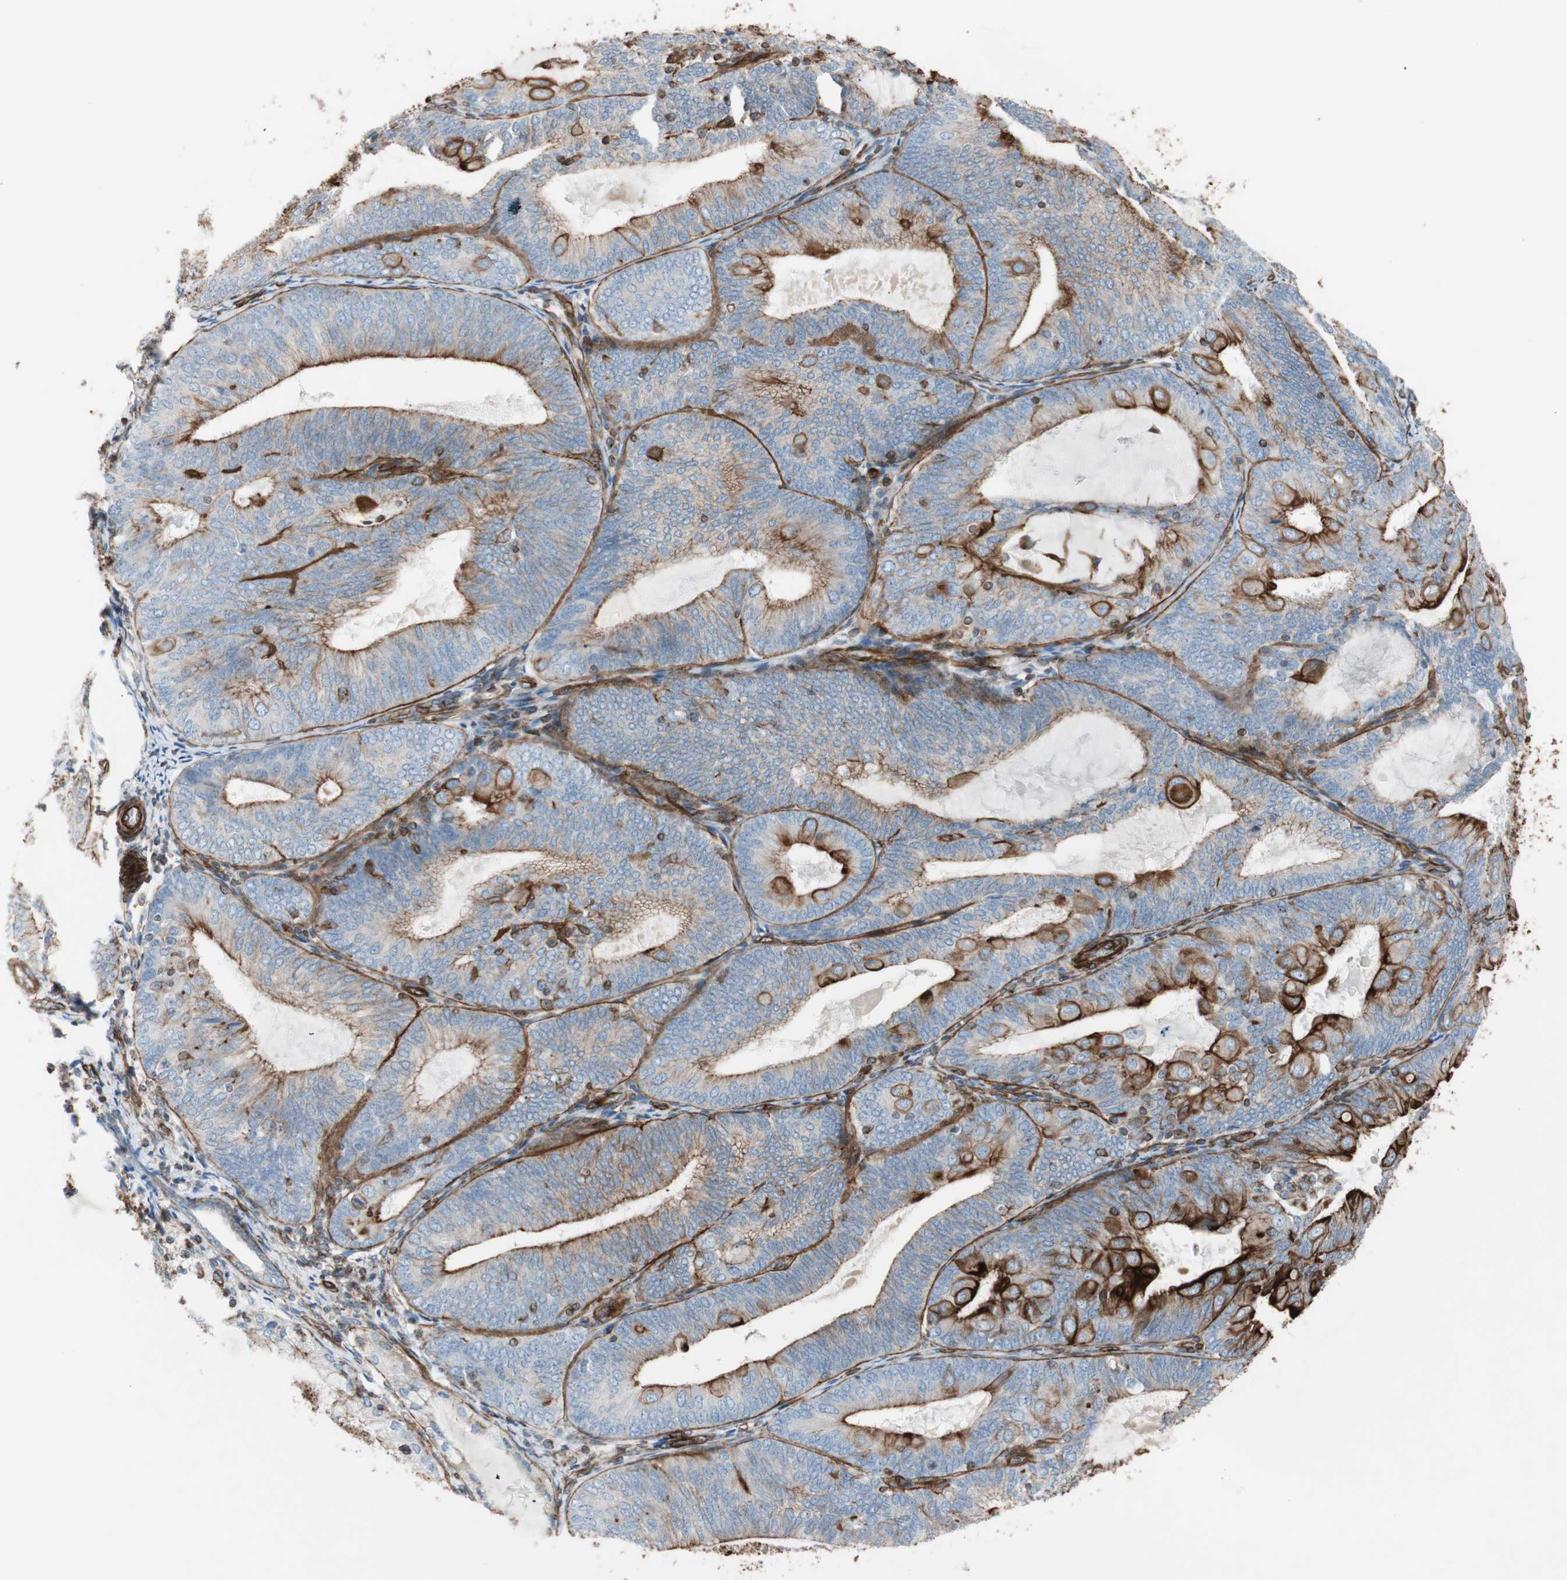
{"staining": {"intensity": "strong", "quantity": "25%-75%", "location": "cytoplasmic/membranous"}, "tissue": "endometrial cancer", "cell_type": "Tumor cells", "image_type": "cancer", "snomed": [{"axis": "morphology", "description": "Adenocarcinoma, NOS"}, {"axis": "topography", "description": "Endometrium"}], "caption": "Brown immunohistochemical staining in endometrial cancer (adenocarcinoma) shows strong cytoplasmic/membranous positivity in approximately 25%-75% of tumor cells.", "gene": "TCTA", "patient": {"sex": "female", "age": 81}}